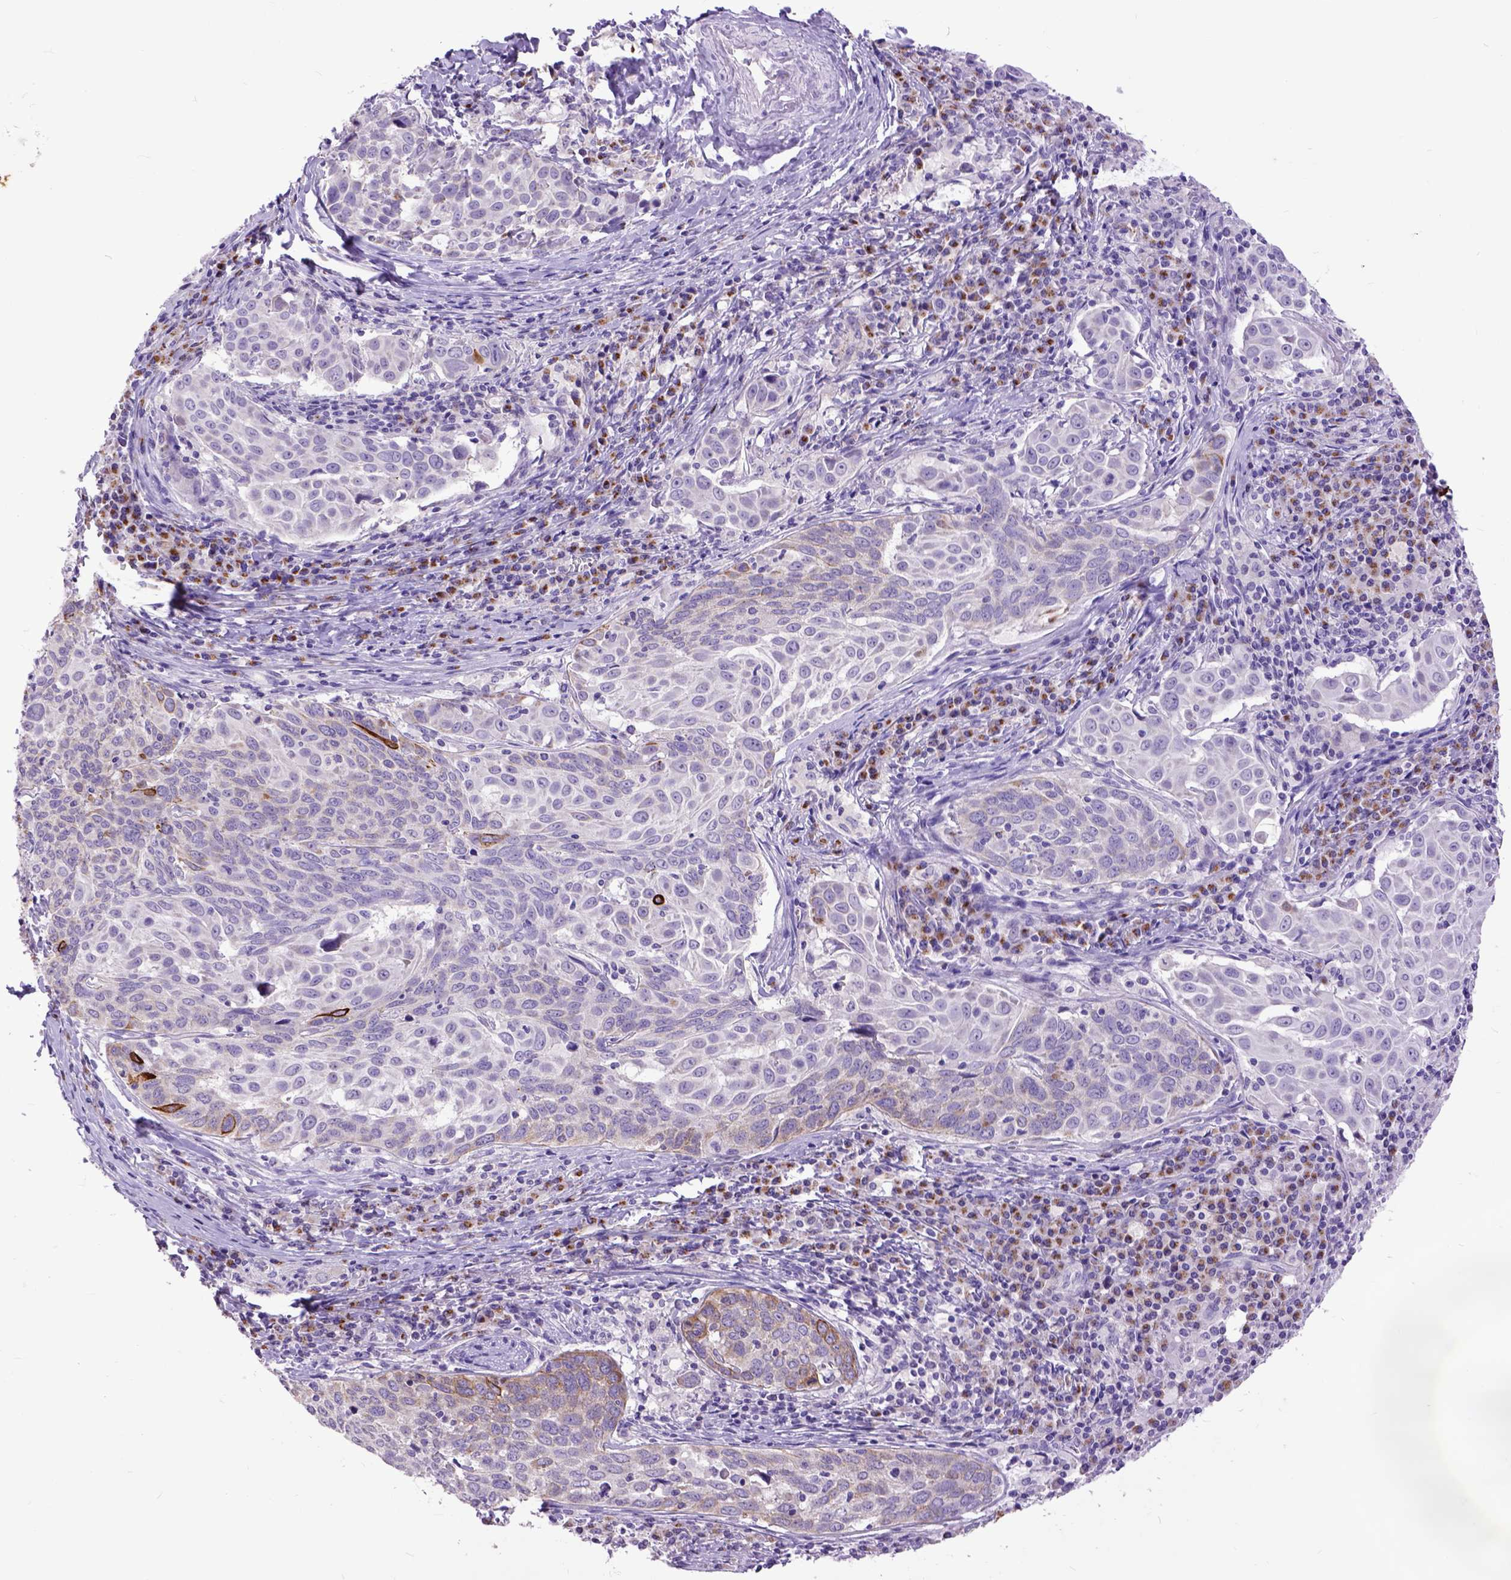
{"staining": {"intensity": "moderate", "quantity": "<25%", "location": "cytoplasmic/membranous"}, "tissue": "lung cancer", "cell_type": "Tumor cells", "image_type": "cancer", "snomed": [{"axis": "morphology", "description": "Squamous cell carcinoma, NOS"}, {"axis": "topography", "description": "Lung"}], "caption": "Approximately <25% of tumor cells in human lung cancer (squamous cell carcinoma) reveal moderate cytoplasmic/membranous protein expression as visualized by brown immunohistochemical staining.", "gene": "RAB25", "patient": {"sex": "male", "age": 57}}